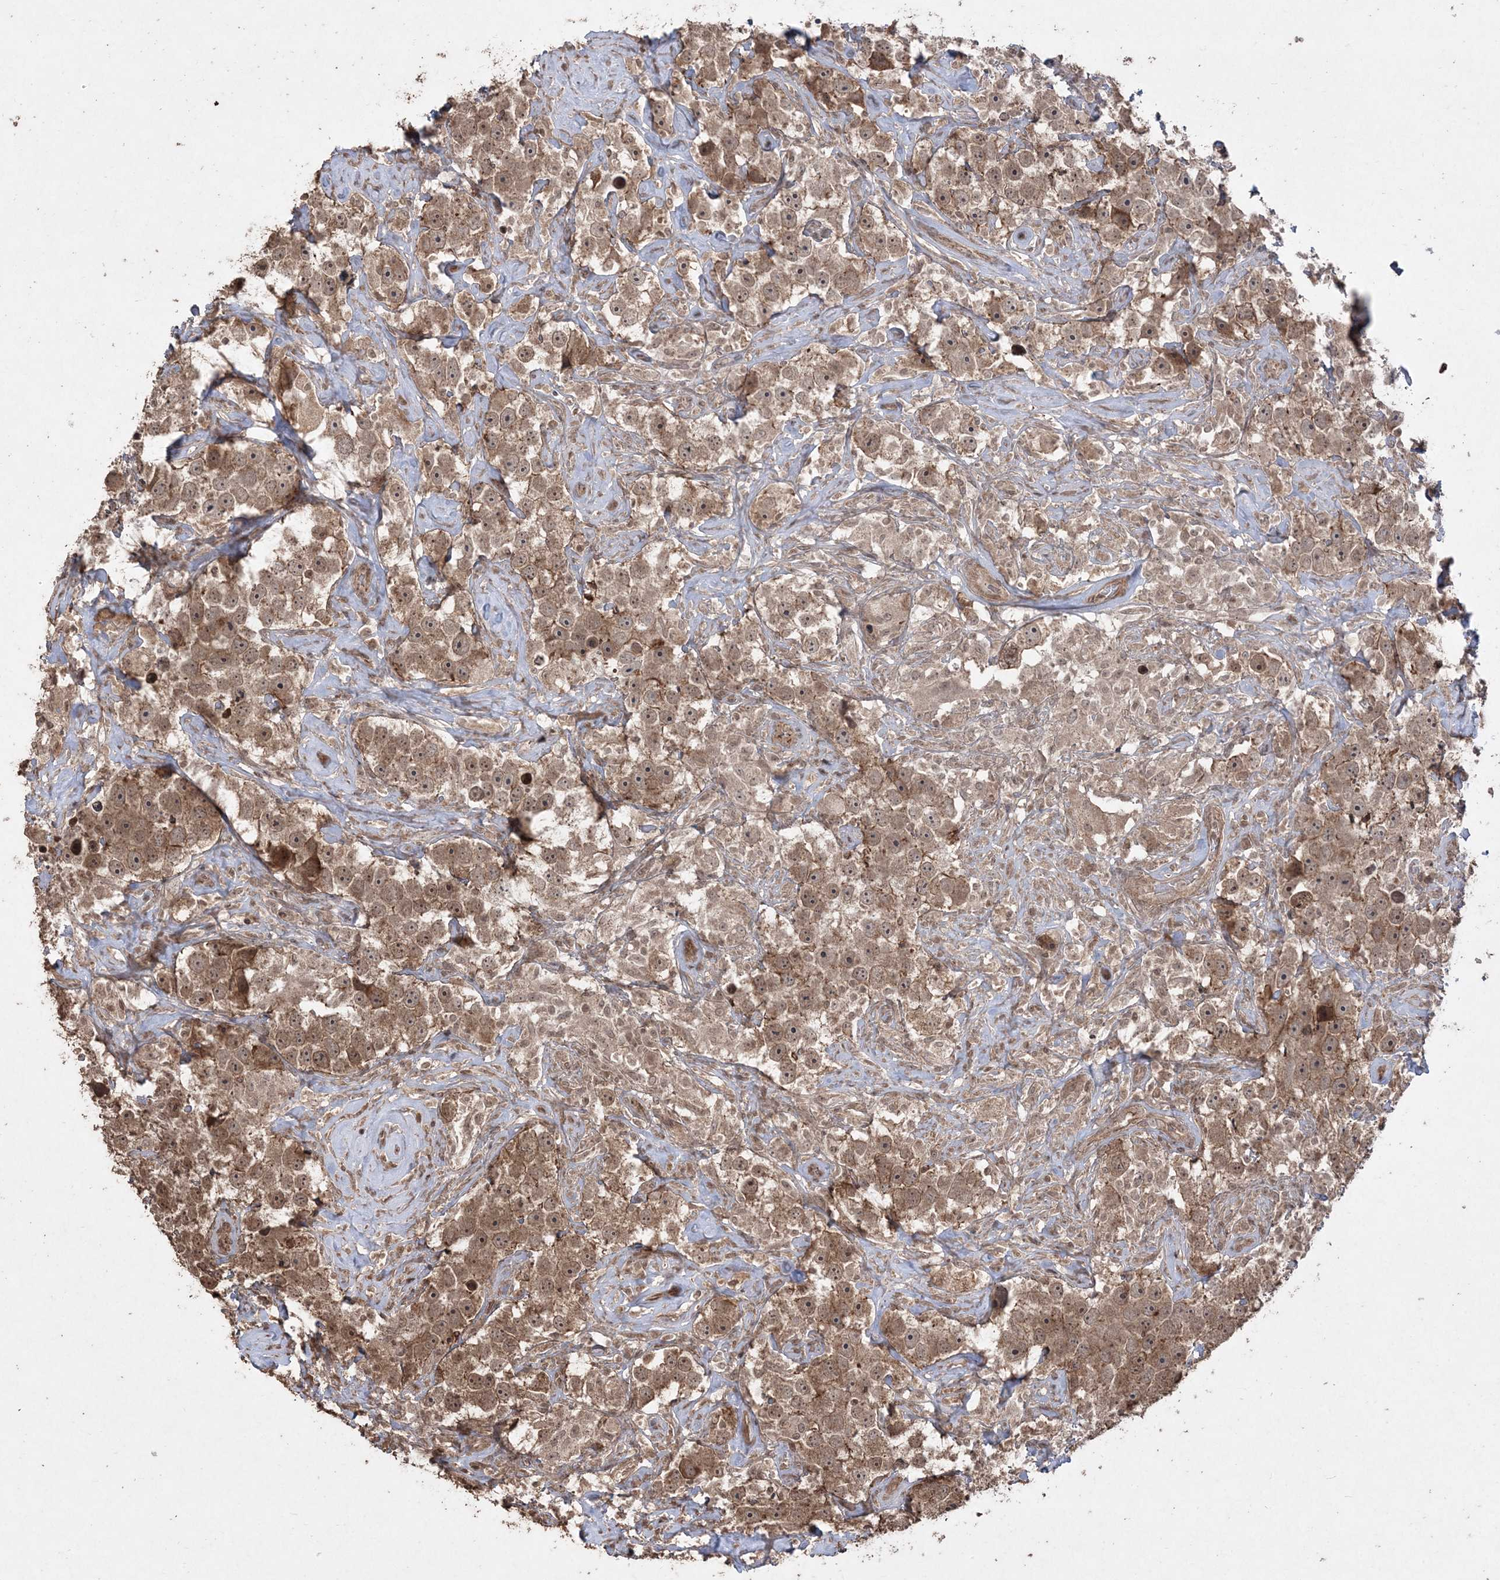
{"staining": {"intensity": "moderate", "quantity": ">75%", "location": "cytoplasmic/membranous,nuclear"}, "tissue": "testis cancer", "cell_type": "Tumor cells", "image_type": "cancer", "snomed": [{"axis": "morphology", "description": "Seminoma, NOS"}, {"axis": "topography", "description": "Testis"}], "caption": "Testis seminoma was stained to show a protein in brown. There is medium levels of moderate cytoplasmic/membranous and nuclear expression in about >75% of tumor cells. The protein of interest is shown in brown color, while the nuclei are stained blue.", "gene": "EHHADH", "patient": {"sex": "male", "age": 49}}